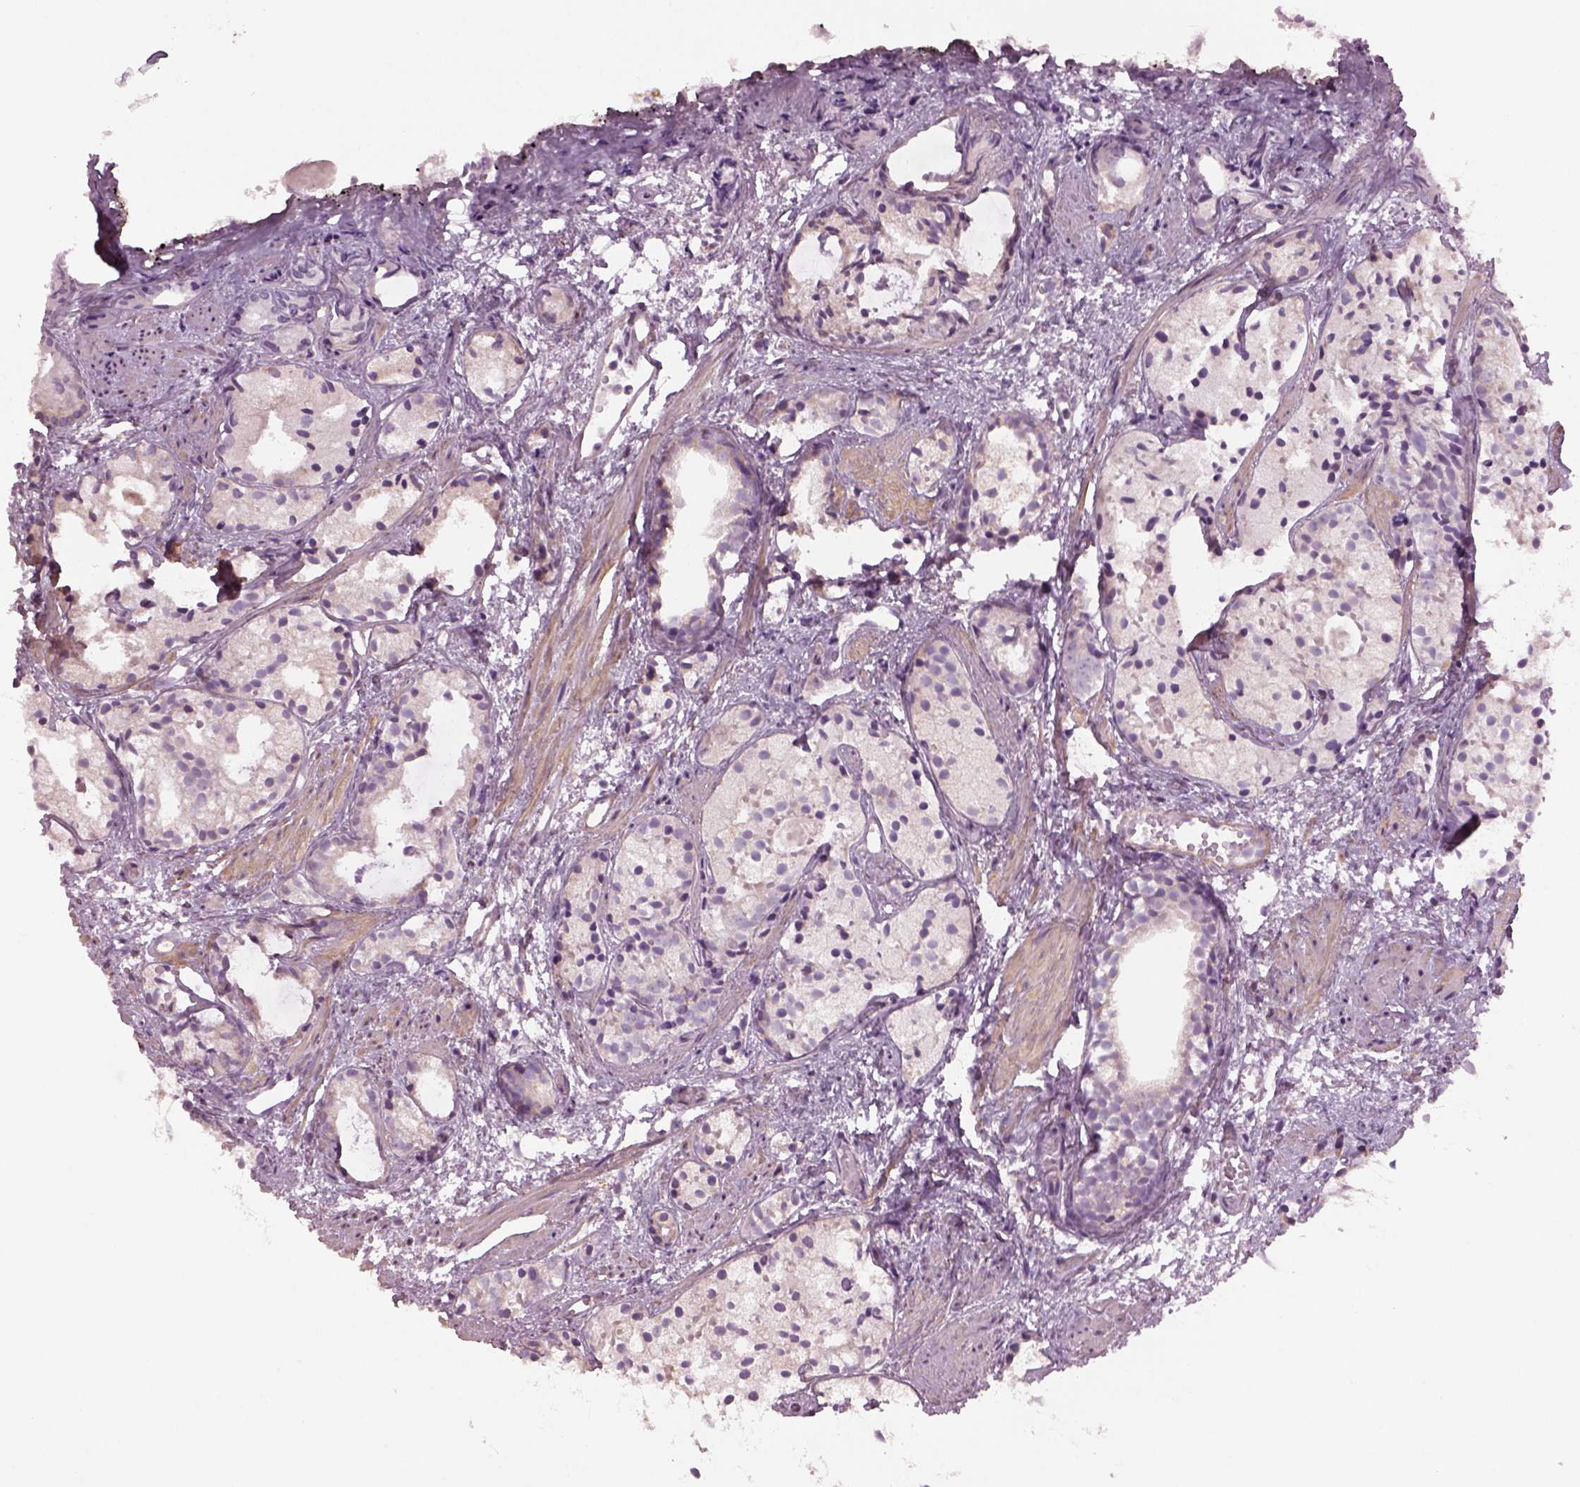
{"staining": {"intensity": "negative", "quantity": "none", "location": "none"}, "tissue": "prostate cancer", "cell_type": "Tumor cells", "image_type": "cancer", "snomed": [{"axis": "morphology", "description": "Adenocarcinoma, High grade"}, {"axis": "topography", "description": "Prostate"}], "caption": "Protein analysis of high-grade adenocarcinoma (prostate) demonstrates no significant expression in tumor cells.", "gene": "SPATA7", "patient": {"sex": "male", "age": 85}}